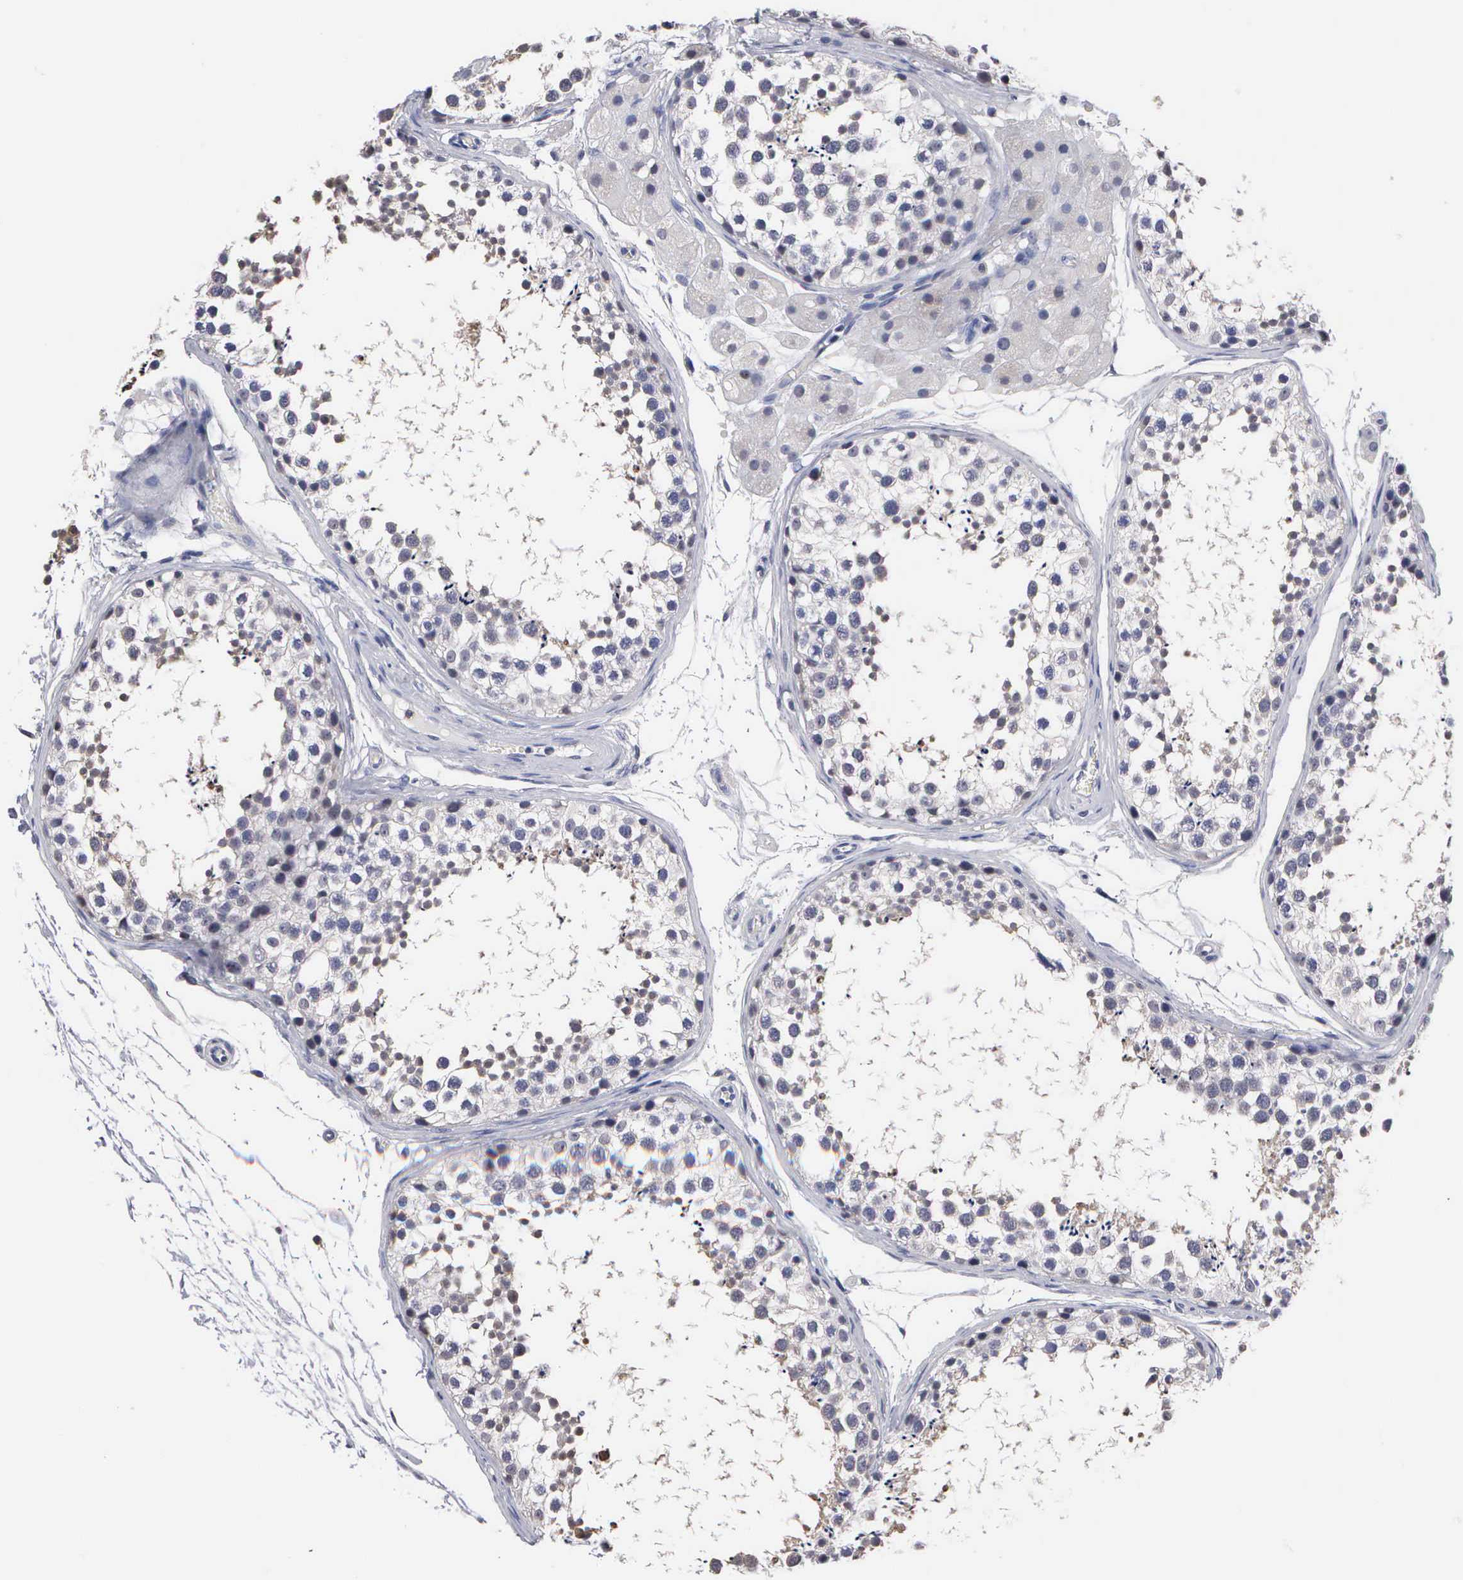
{"staining": {"intensity": "weak", "quantity": "25%-75%", "location": "cytoplasmic/membranous,nuclear"}, "tissue": "testis", "cell_type": "Cells in seminiferous ducts", "image_type": "normal", "snomed": [{"axis": "morphology", "description": "Normal tissue, NOS"}, {"axis": "topography", "description": "Testis"}], "caption": "A photomicrograph showing weak cytoplasmic/membranous,nuclear expression in approximately 25%-75% of cells in seminiferous ducts in unremarkable testis, as visualized by brown immunohistochemical staining.", "gene": "KDM6A", "patient": {"sex": "male", "age": 57}}